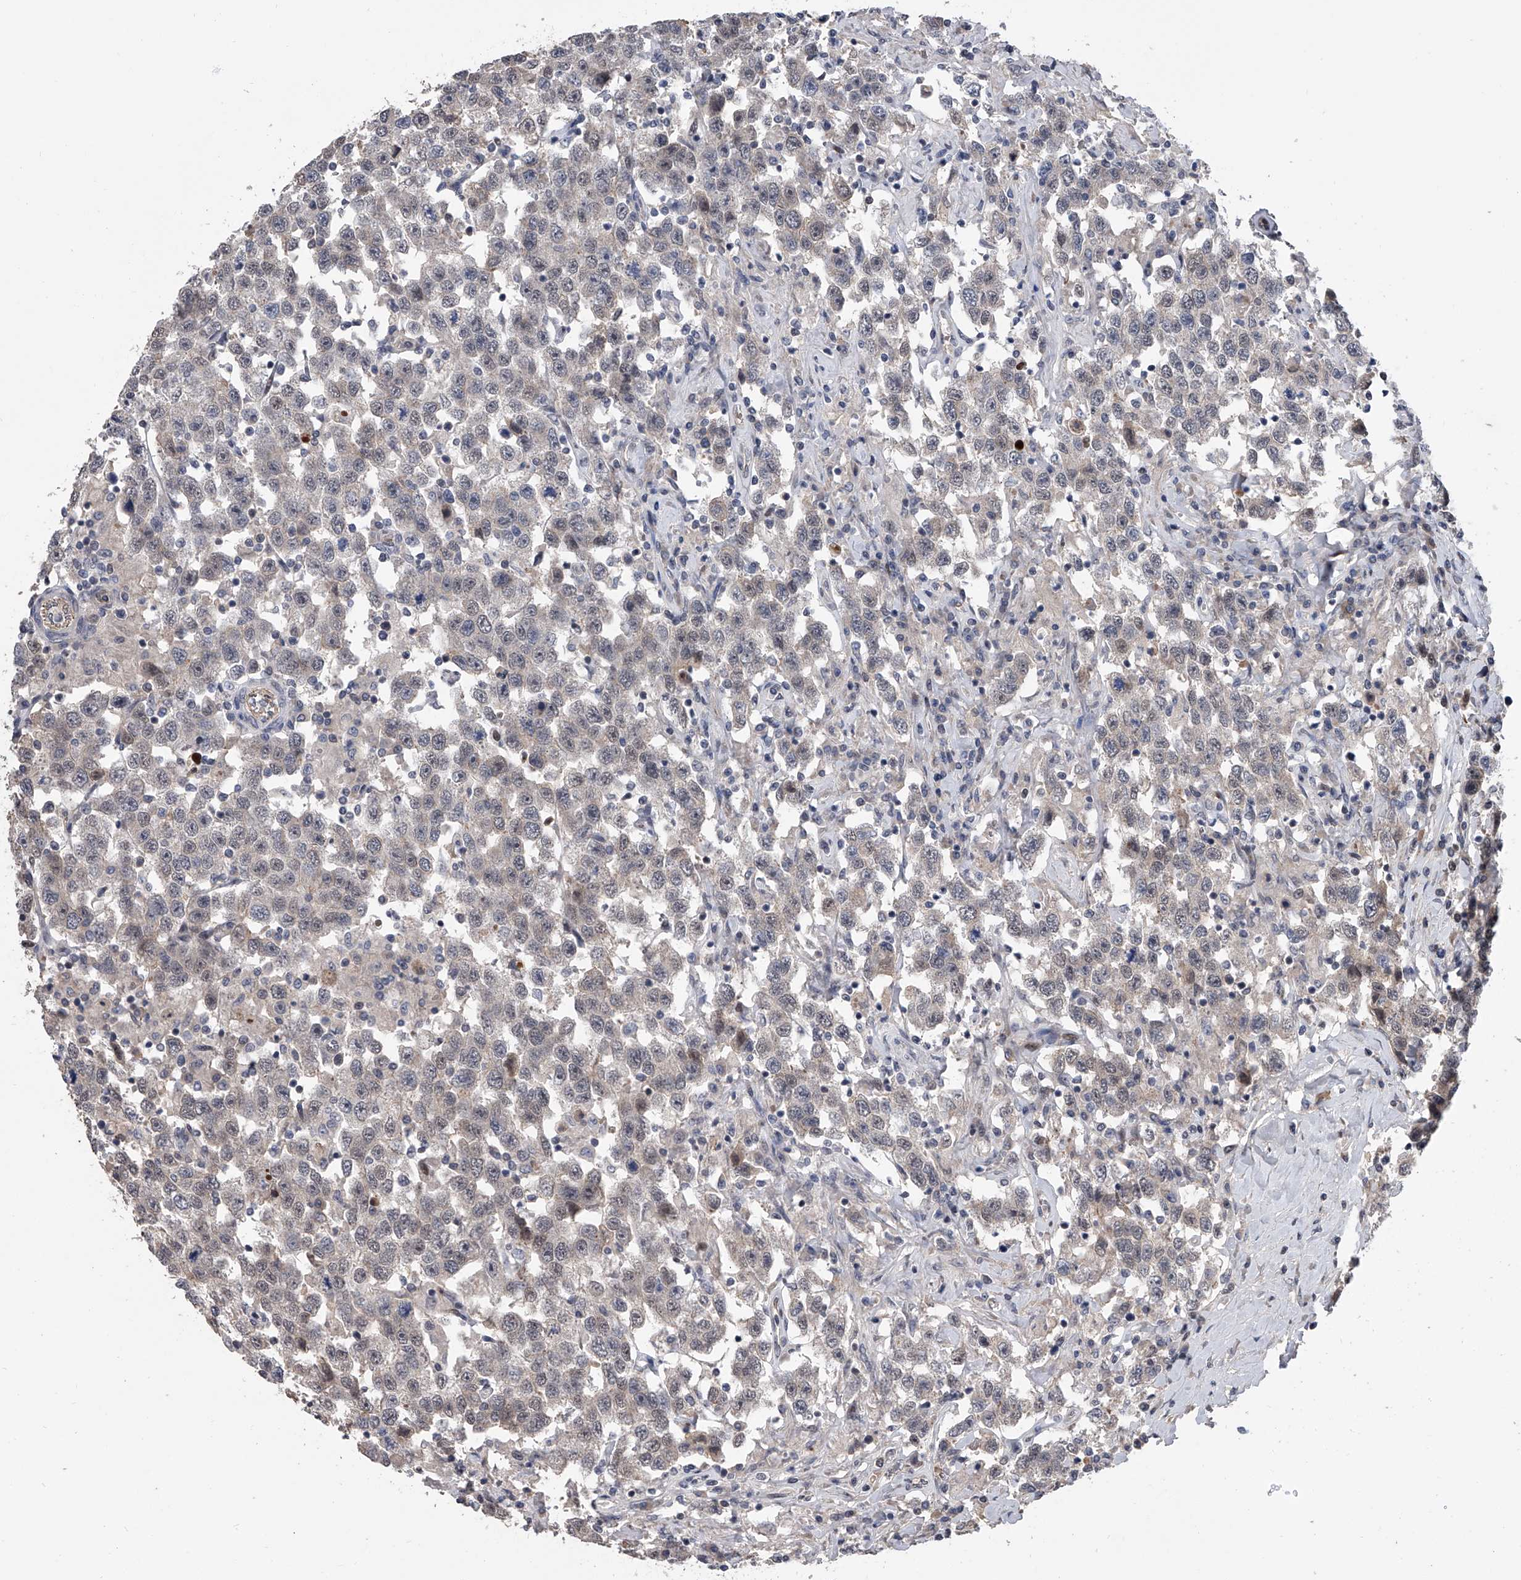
{"staining": {"intensity": "negative", "quantity": "none", "location": "none"}, "tissue": "testis cancer", "cell_type": "Tumor cells", "image_type": "cancer", "snomed": [{"axis": "morphology", "description": "Seminoma, NOS"}, {"axis": "topography", "description": "Testis"}], "caption": "Immunohistochemistry of testis cancer (seminoma) reveals no expression in tumor cells.", "gene": "ZNF426", "patient": {"sex": "male", "age": 41}}